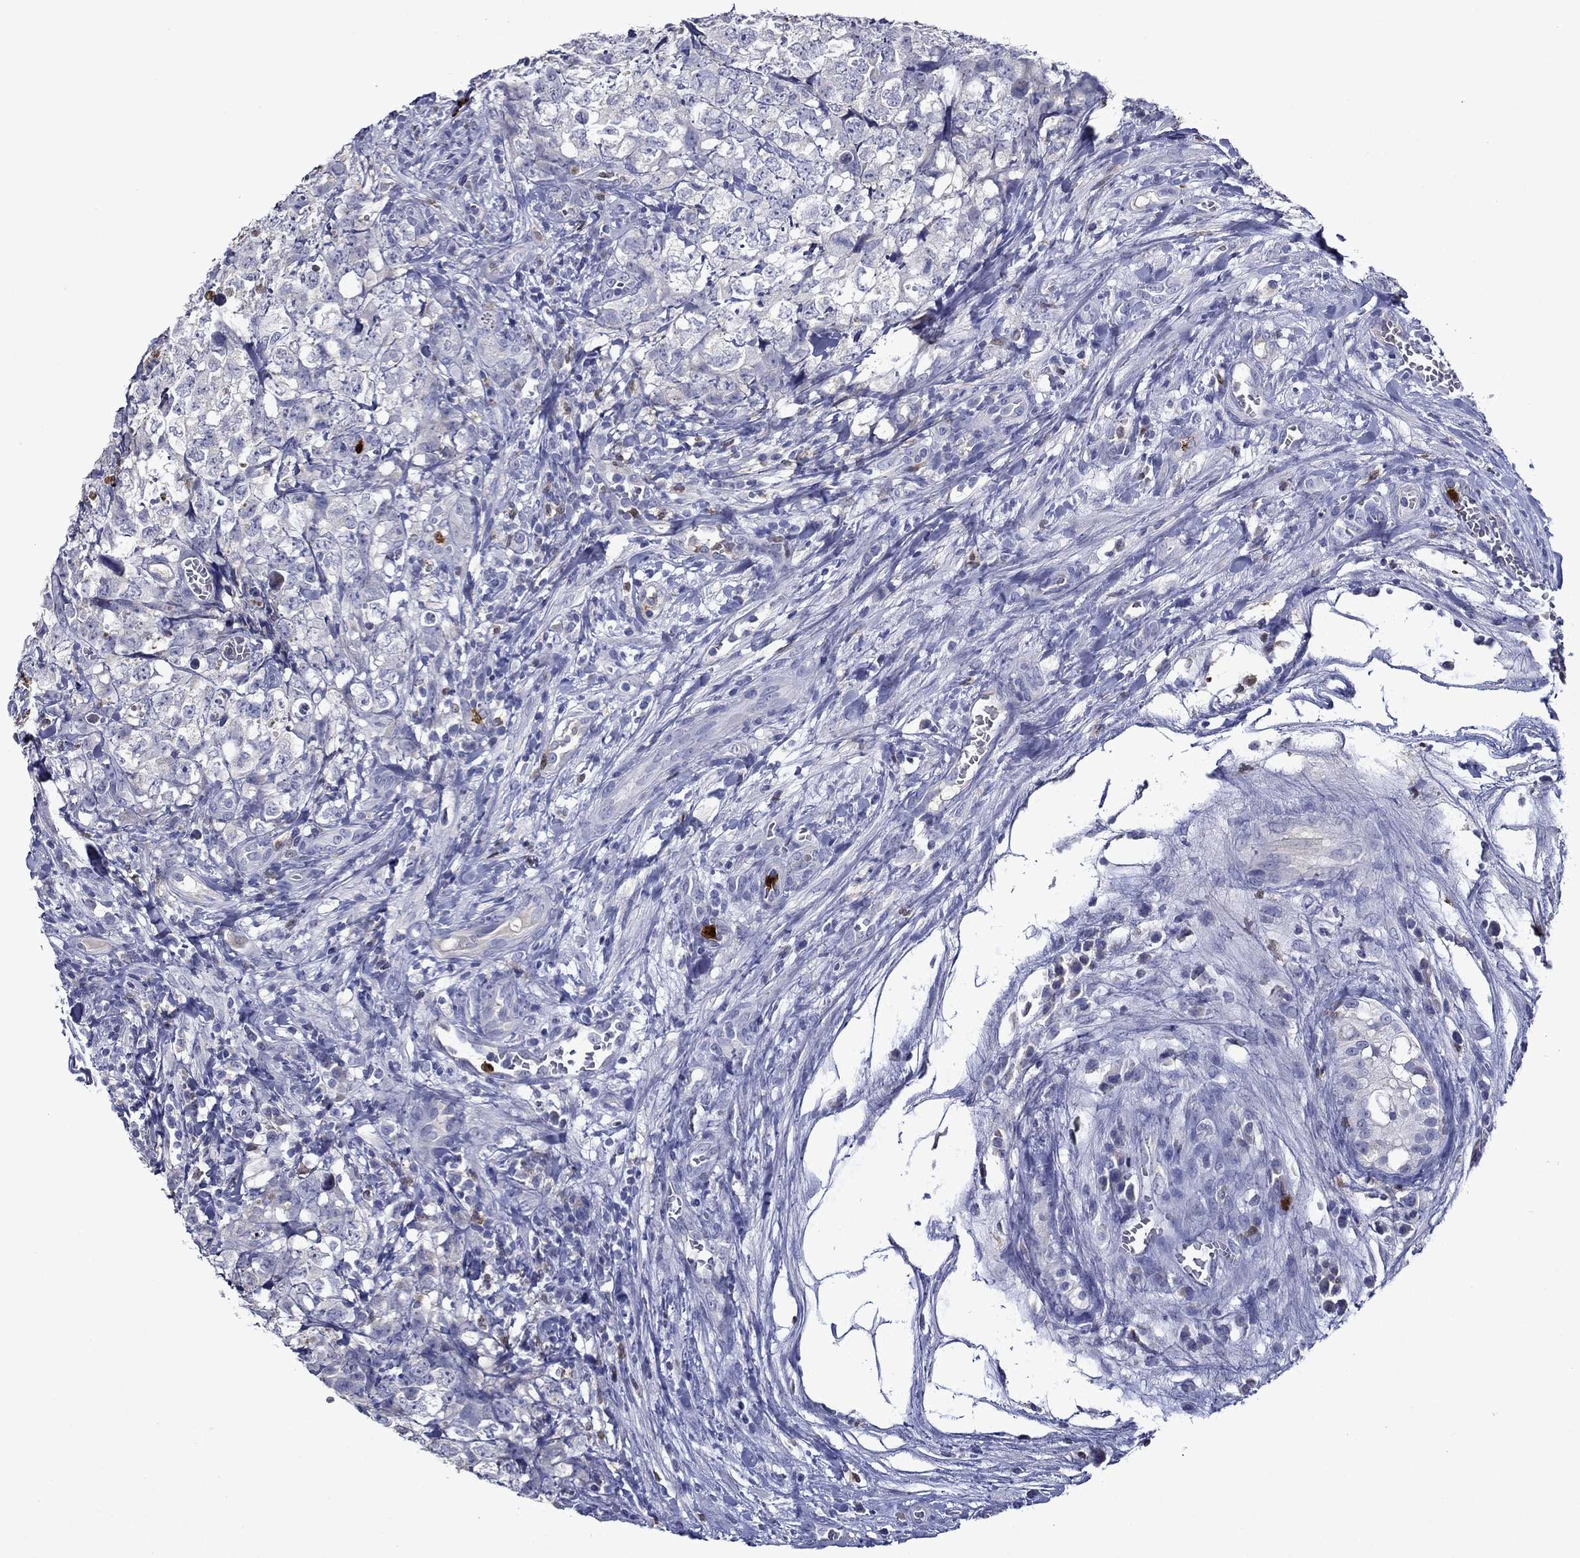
{"staining": {"intensity": "negative", "quantity": "none", "location": "none"}, "tissue": "testis cancer", "cell_type": "Tumor cells", "image_type": "cancer", "snomed": [{"axis": "morphology", "description": "Carcinoma, Embryonal, NOS"}, {"axis": "topography", "description": "Testis"}], "caption": "A histopathology image of human testis cancer (embryonal carcinoma) is negative for staining in tumor cells. (Brightfield microscopy of DAB immunohistochemistry at high magnification).", "gene": "IRF5", "patient": {"sex": "male", "age": 23}}